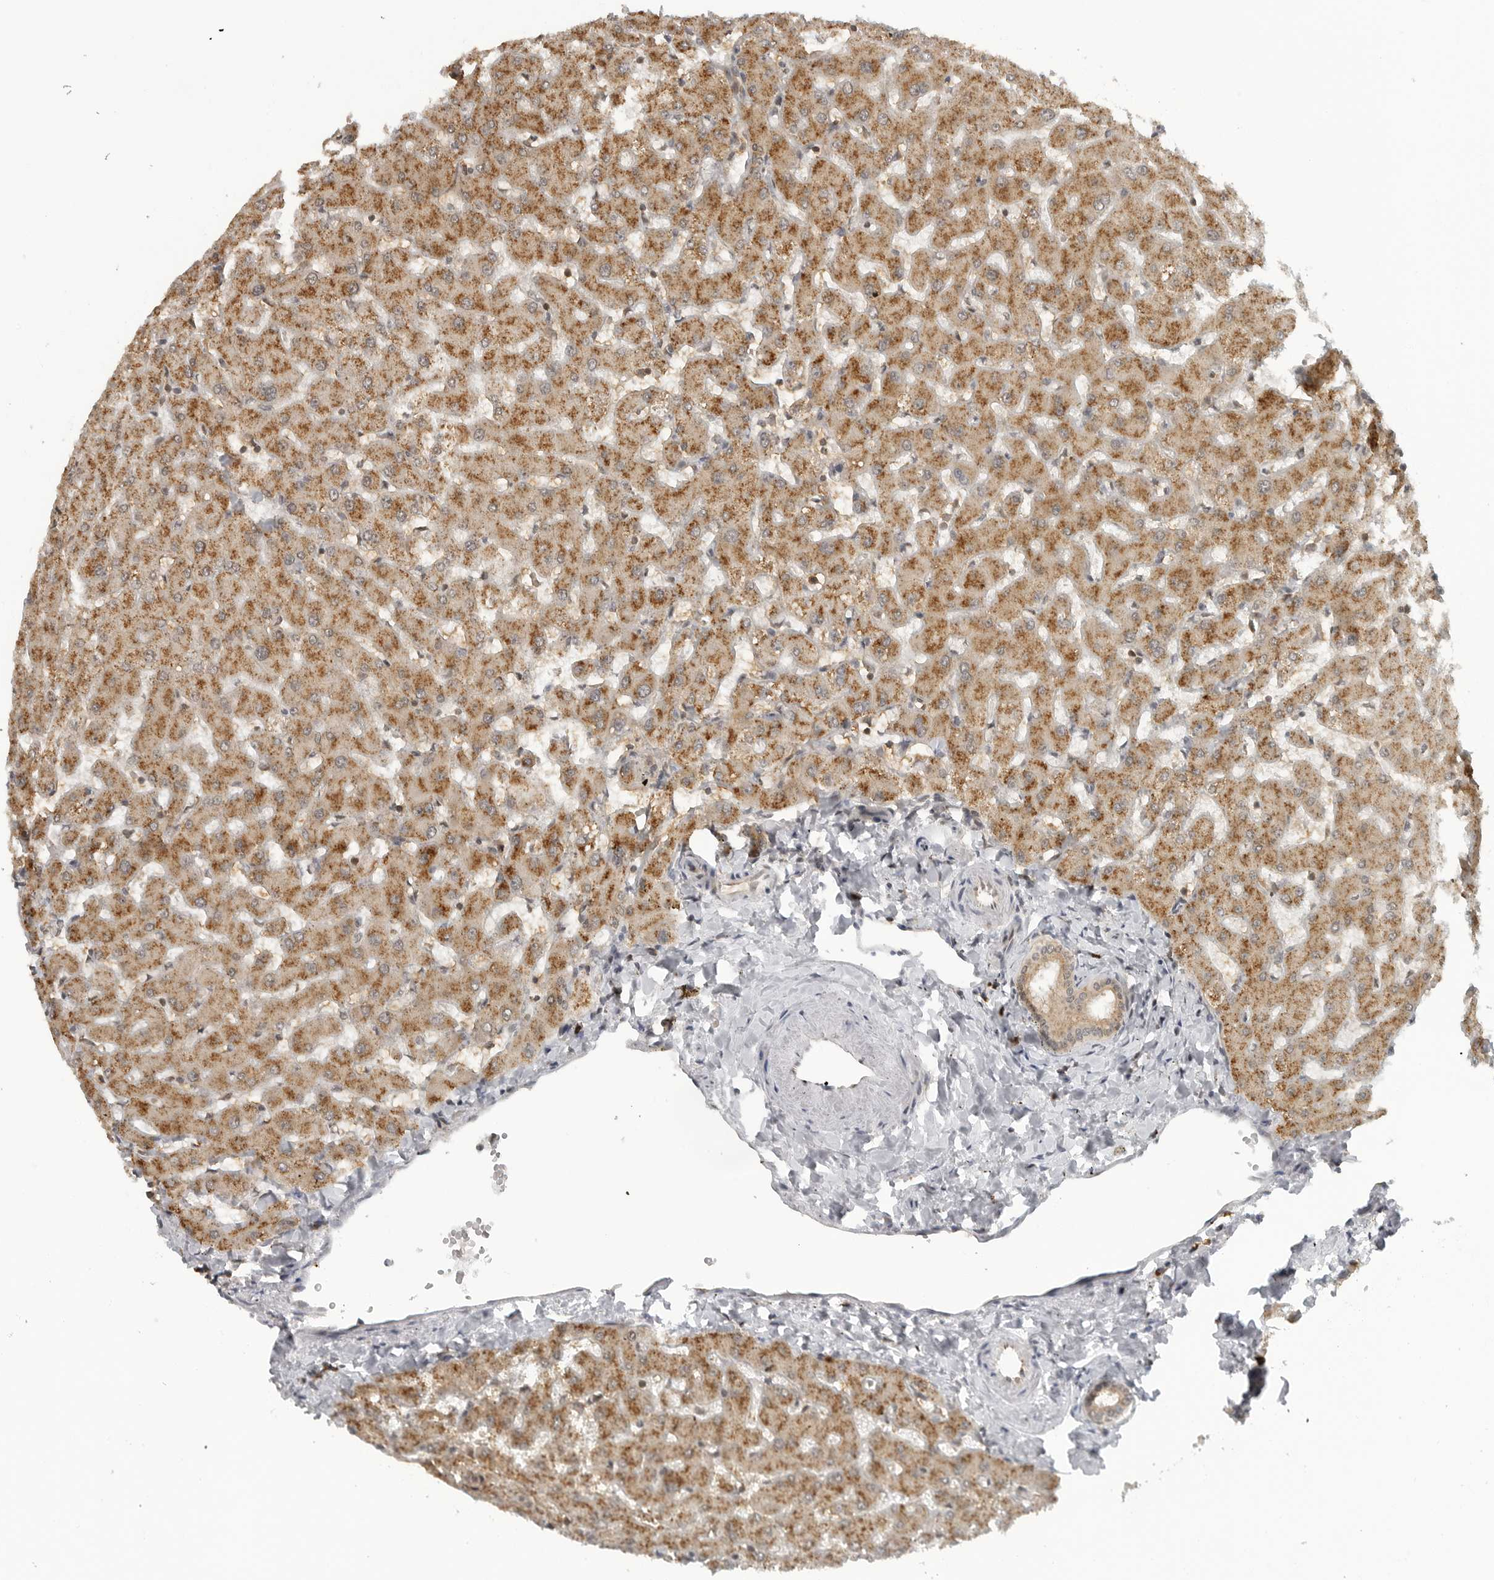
{"staining": {"intensity": "moderate", "quantity": ">75%", "location": "cytoplasmic/membranous"}, "tissue": "liver", "cell_type": "Cholangiocytes", "image_type": "normal", "snomed": [{"axis": "morphology", "description": "Normal tissue, NOS"}, {"axis": "topography", "description": "Liver"}], "caption": "Protein staining displays moderate cytoplasmic/membranous staining in approximately >75% of cholangiocytes in benign liver. (Brightfield microscopy of DAB IHC at high magnification).", "gene": "COPA", "patient": {"sex": "female", "age": 63}}